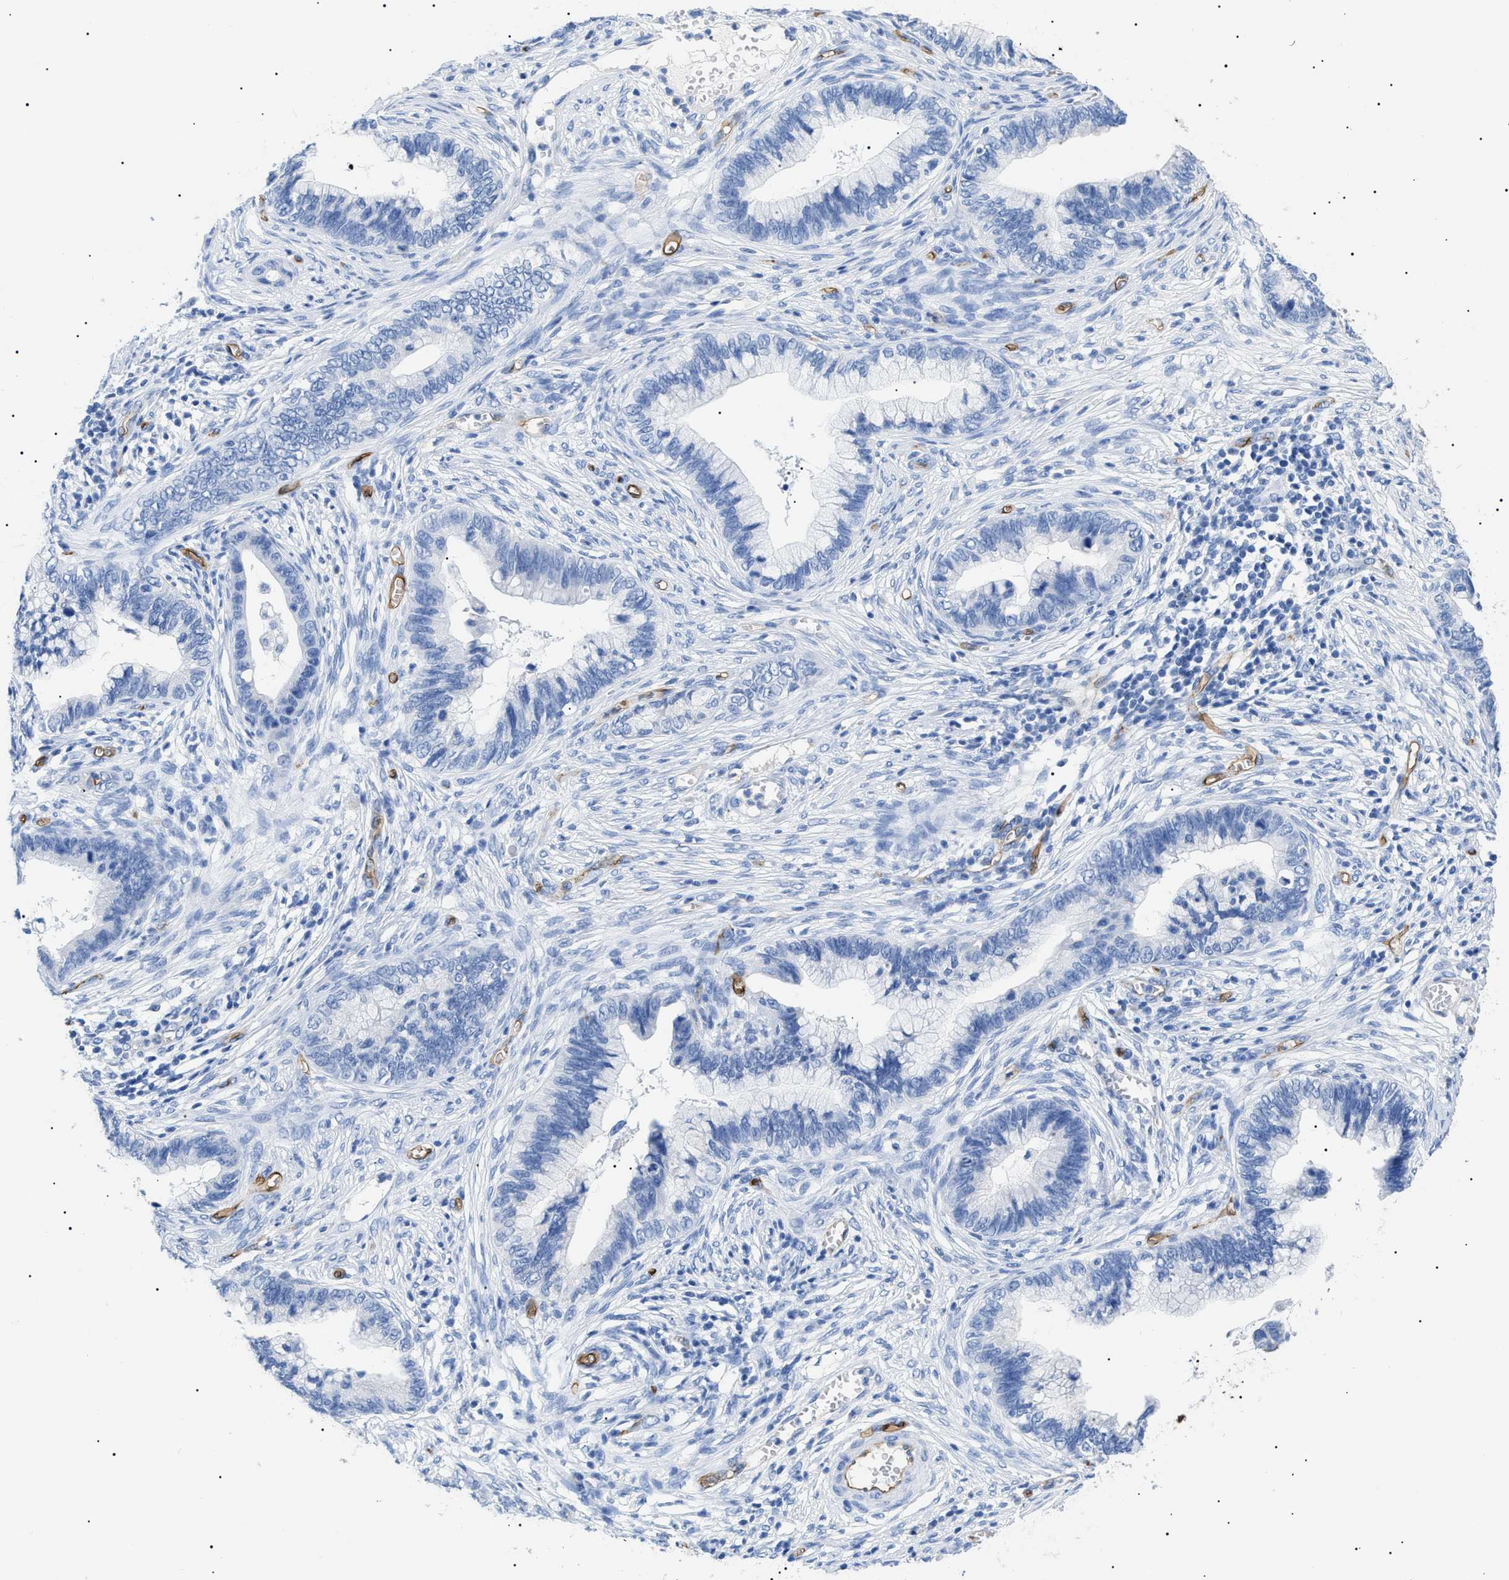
{"staining": {"intensity": "negative", "quantity": "none", "location": "none"}, "tissue": "cervical cancer", "cell_type": "Tumor cells", "image_type": "cancer", "snomed": [{"axis": "morphology", "description": "Adenocarcinoma, NOS"}, {"axis": "topography", "description": "Cervix"}], "caption": "A photomicrograph of cervical adenocarcinoma stained for a protein exhibits no brown staining in tumor cells.", "gene": "PODXL", "patient": {"sex": "female", "age": 44}}